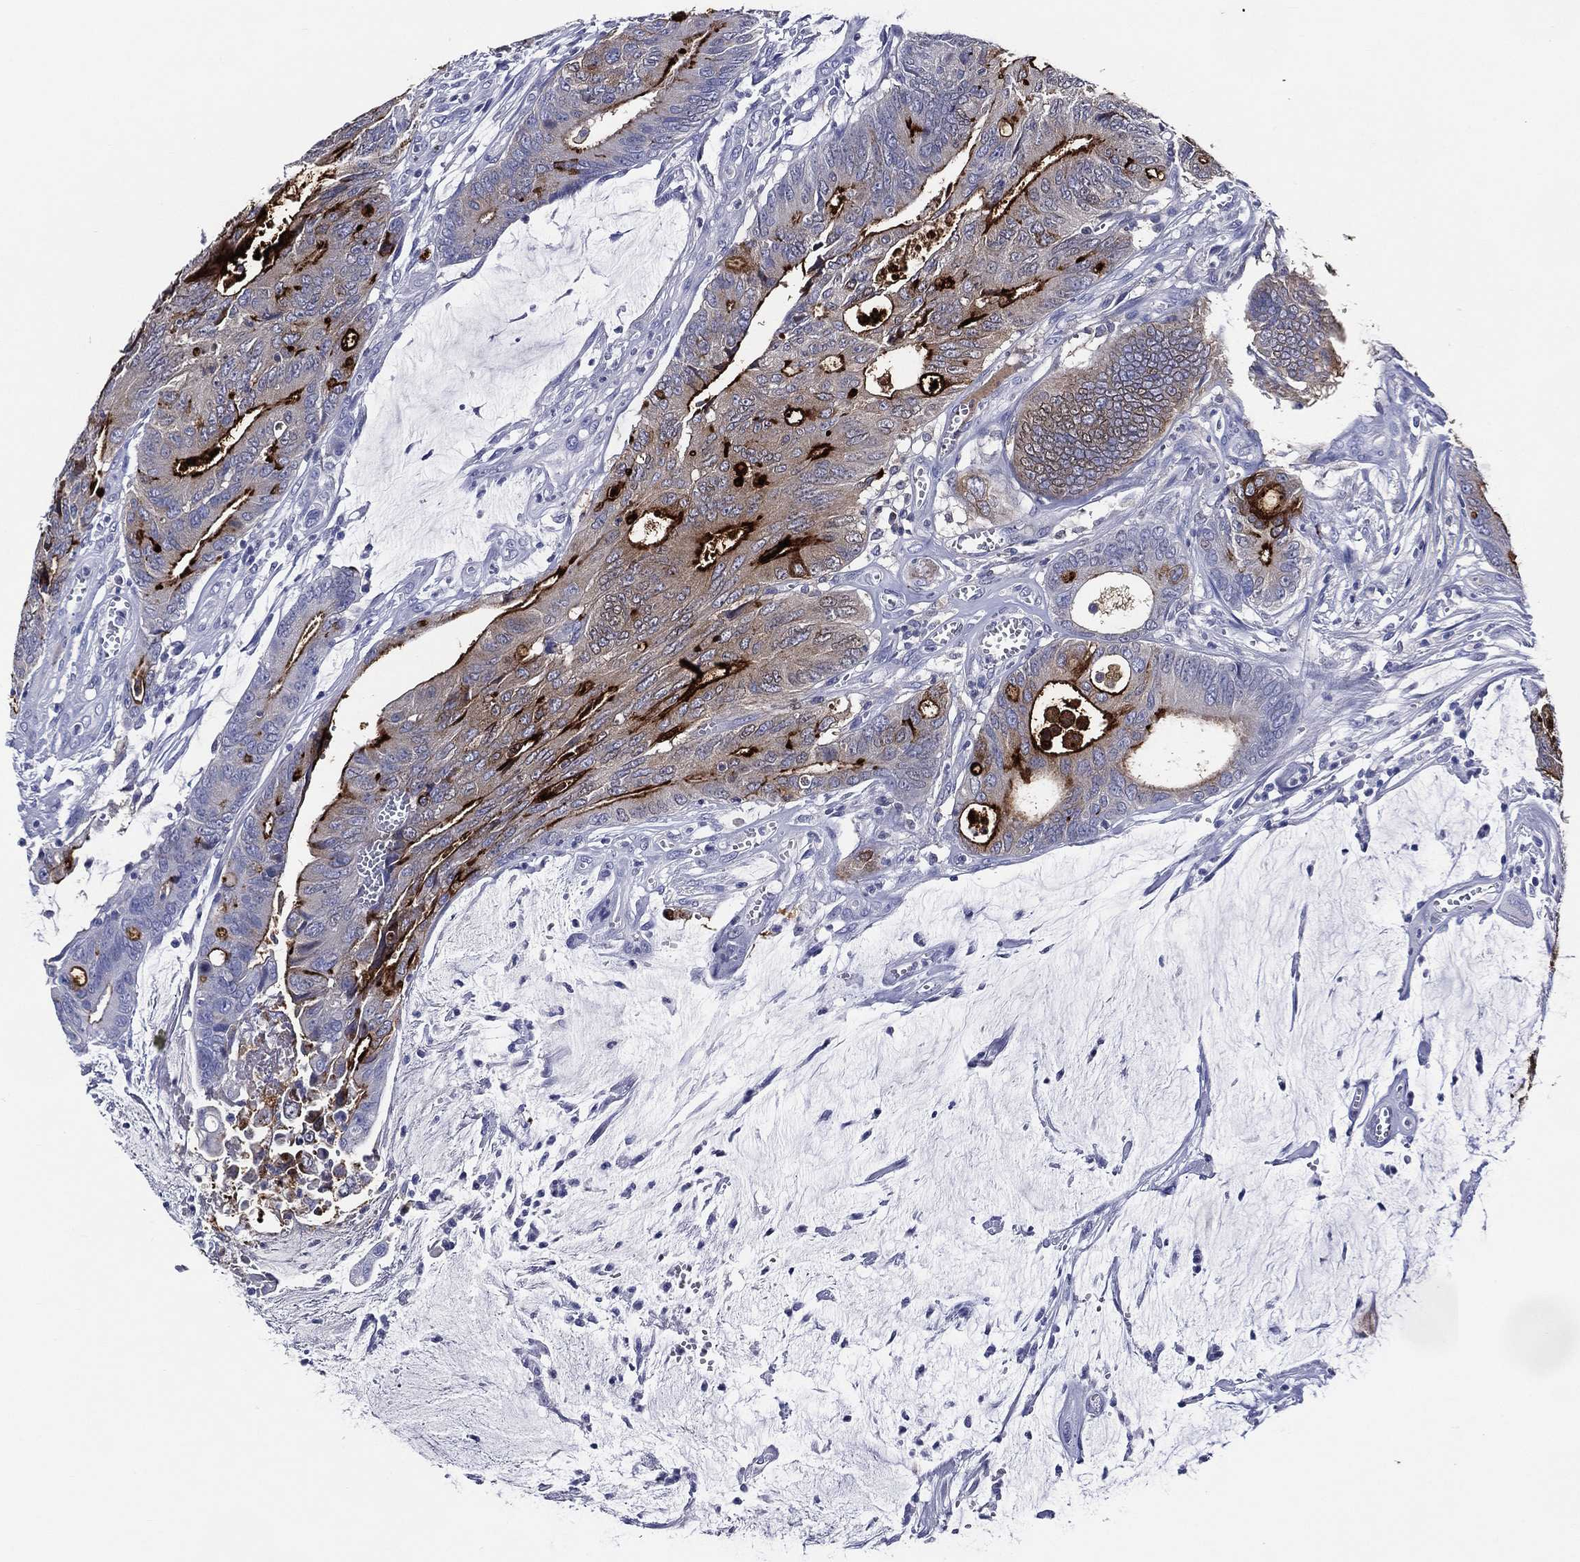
{"staining": {"intensity": "strong", "quantity": "<25%", "location": "cytoplasmic/membranous"}, "tissue": "colorectal cancer", "cell_type": "Tumor cells", "image_type": "cancer", "snomed": [{"axis": "morphology", "description": "Normal tissue, NOS"}, {"axis": "morphology", "description": "Adenocarcinoma, NOS"}, {"axis": "topography", "description": "Colon"}], "caption": "IHC (DAB) staining of colorectal cancer exhibits strong cytoplasmic/membranous protein positivity in about <25% of tumor cells.", "gene": "ACE2", "patient": {"sex": "male", "age": 65}}